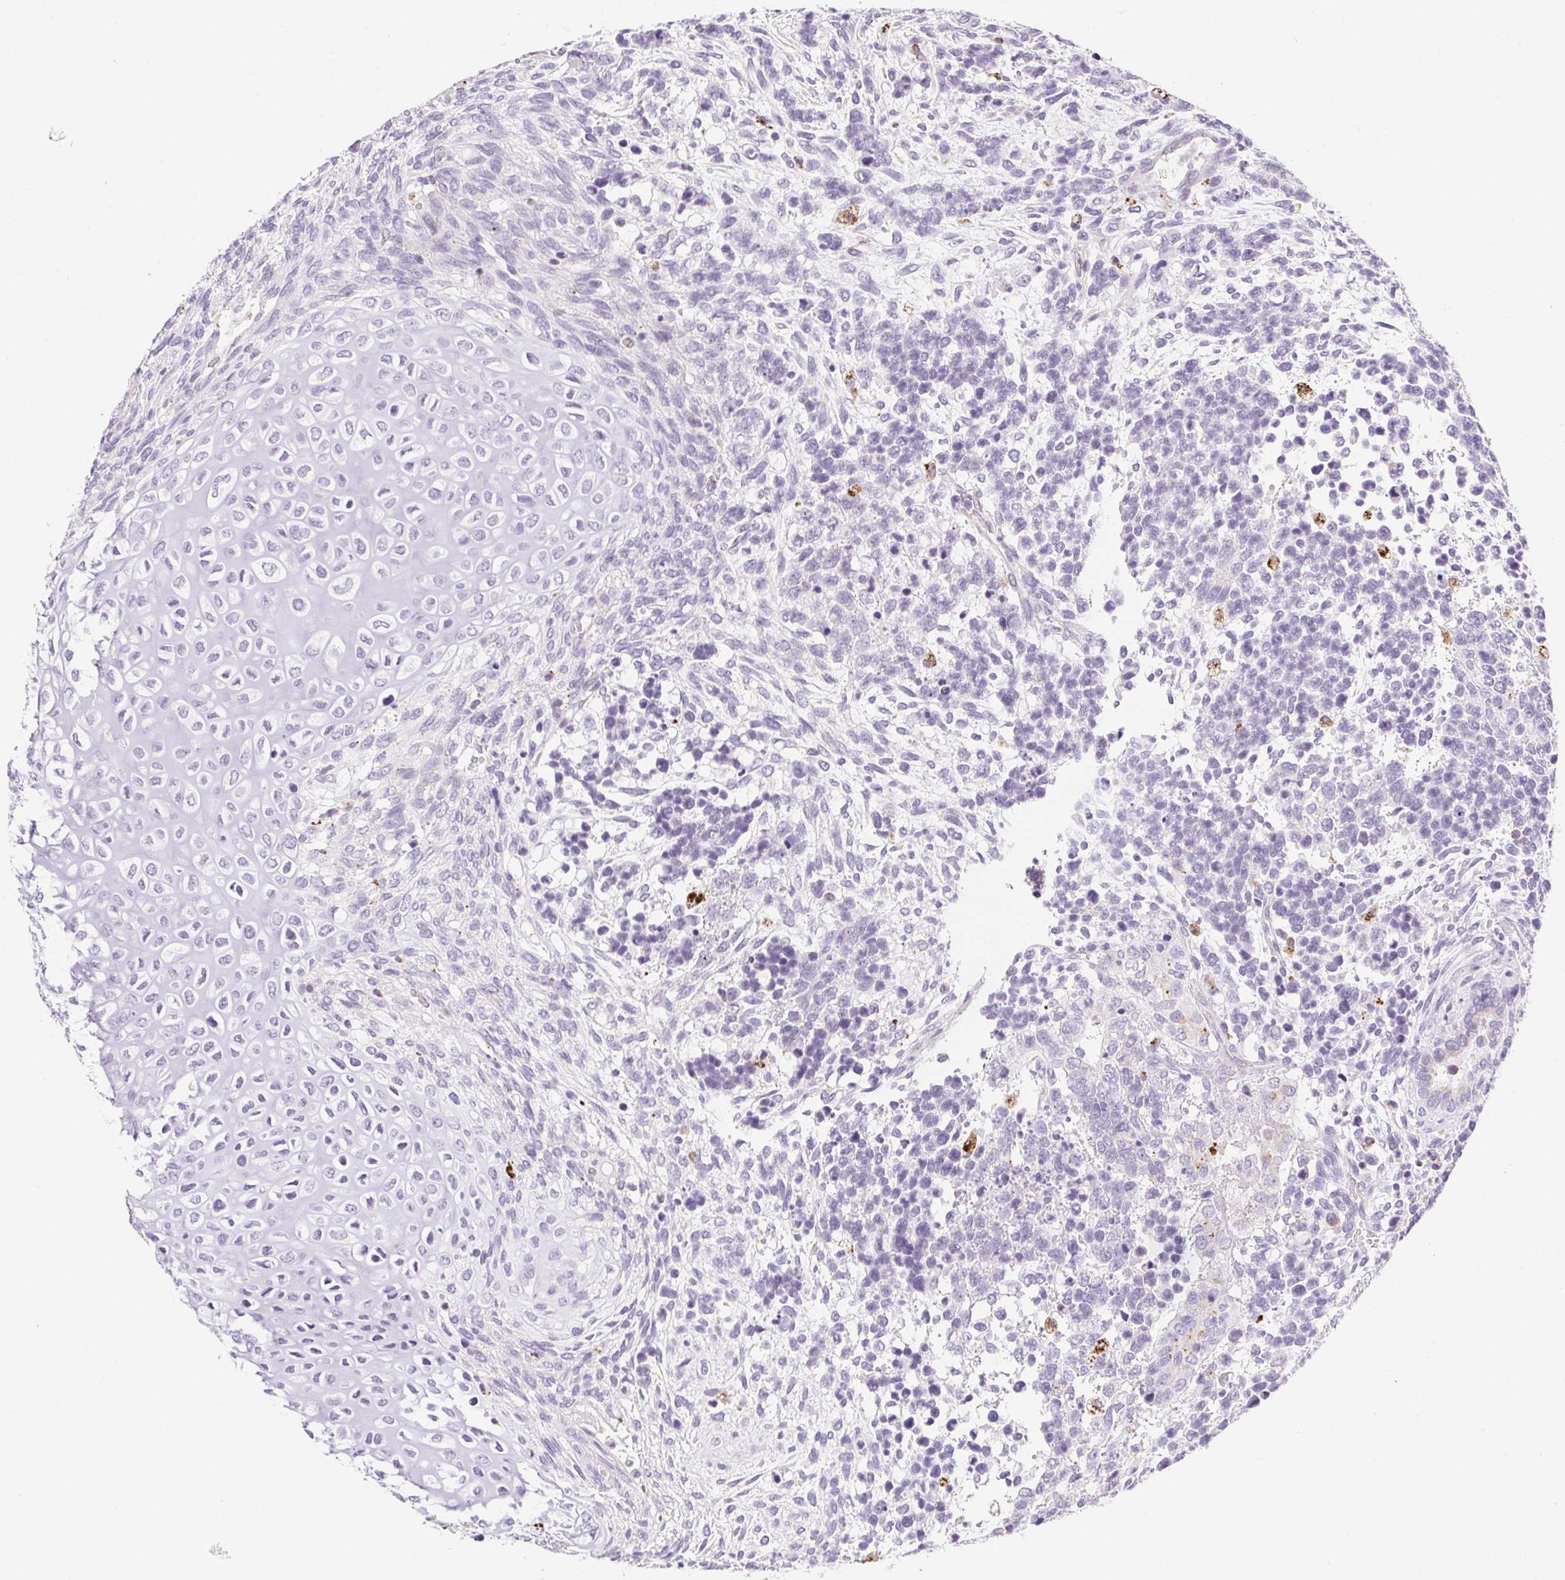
{"staining": {"intensity": "negative", "quantity": "none", "location": "none"}, "tissue": "testis cancer", "cell_type": "Tumor cells", "image_type": "cancer", "snomed": [{"axis": "morphology", "description": "Carcinoma, Embryonal, NOS"}, {"axis": "topography", "description": "Testis"}], "caption": "High power microscopy image of an immunohistochemistry photomicrograph of testis cancer (embryonal carcinoma), revealing no significant positivity in tumor cells.", "gene": "LIPA", "patient": {"sex": "male", "age": 23}}